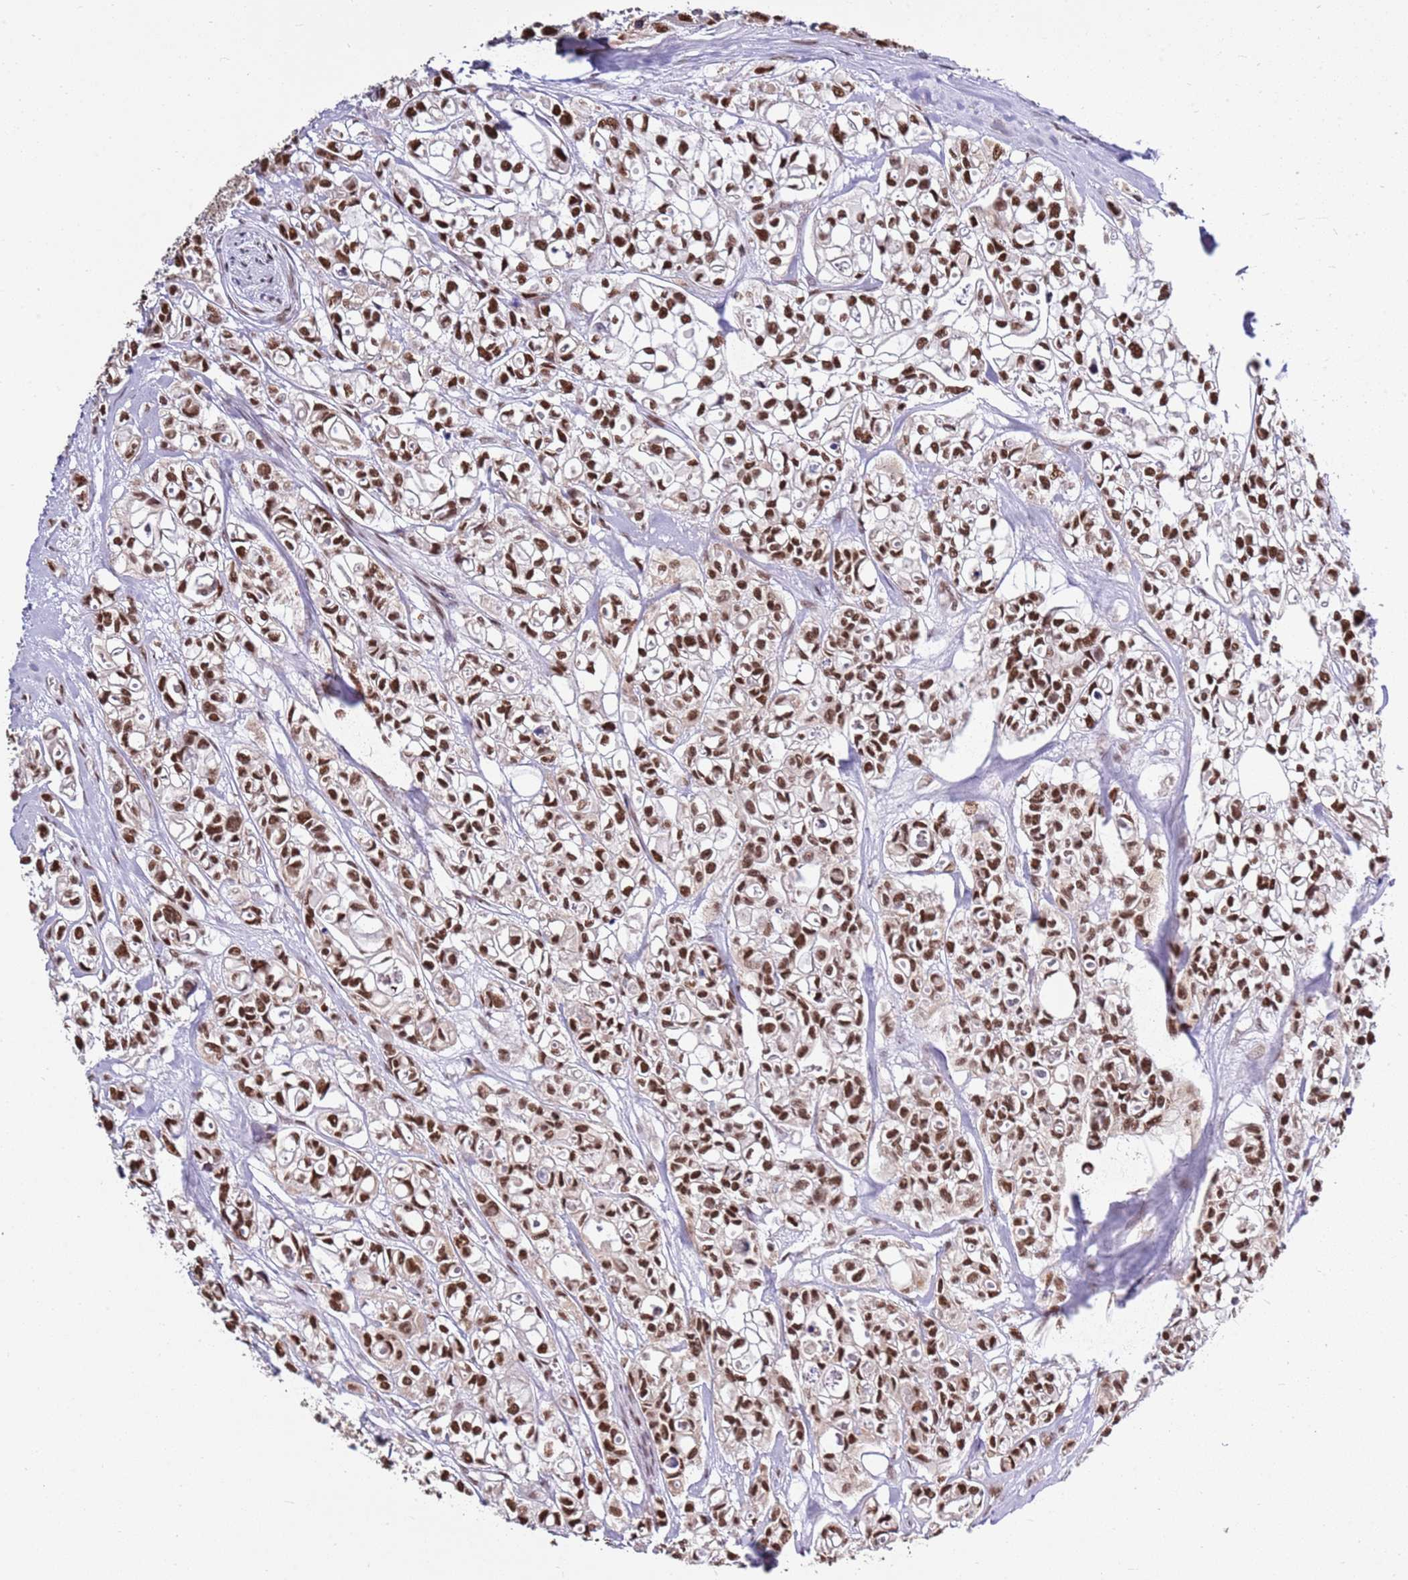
{"staining": {"intensity": "strong", "quantity": ">75%", "location": "nuclear"}, "tissue": "urothelial cancer", "cell_type": "Tumor cells", "image_type": "cancer", "snomed": [{"axis": "morphology", "description": "Urothelial carcinoma, High grade"}, {"axis": "topography", "description": "Urinary bladder"}], "caption": "Urothelial cancer stained with DAB immunohistochemistry exhibits high levels of strong nuclear staining in approximately >75% of tumor cells.", "gene": "AKAP8L", "patient": {"sex": "male", "age": 67}}